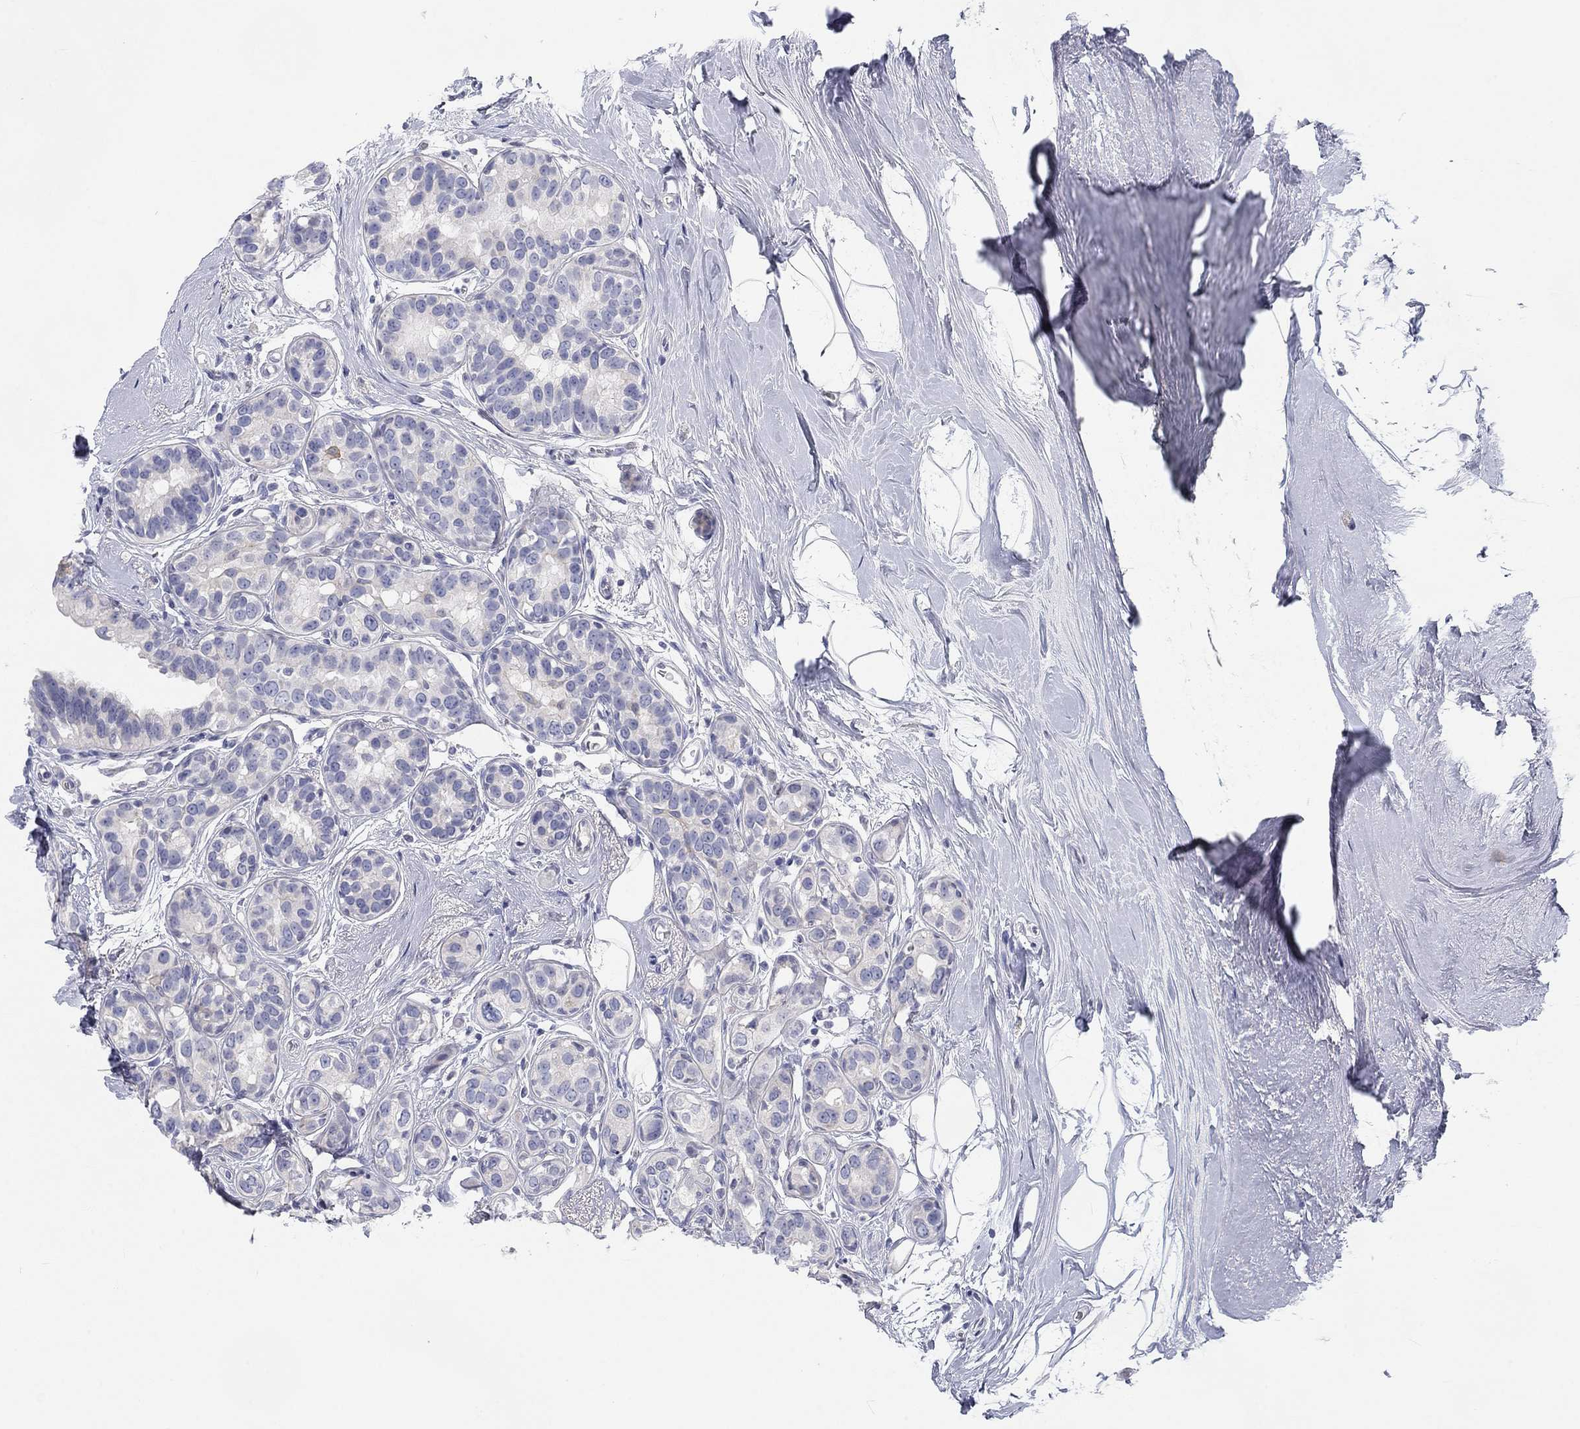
{"staining": {"intensity": "negative", "quantity": "none", "location": "none"}, "tissue": "breast cancer", "cell_type": "Tumor cells", "image_type": "cancer", "snomed": [{"axis": "morphology", "description": "Duct carcinoma"}, {"axis": "topography", "description": "Breast"}], "caption": "High power microscopy histopathology image of an immunohistochemistry histopathology image of breast cancer (invasive ductal carcinoma), revealing no significant expression in tumor cells.", "gene": "CALB1", "patient": {"sex": "female", "age": 55}}